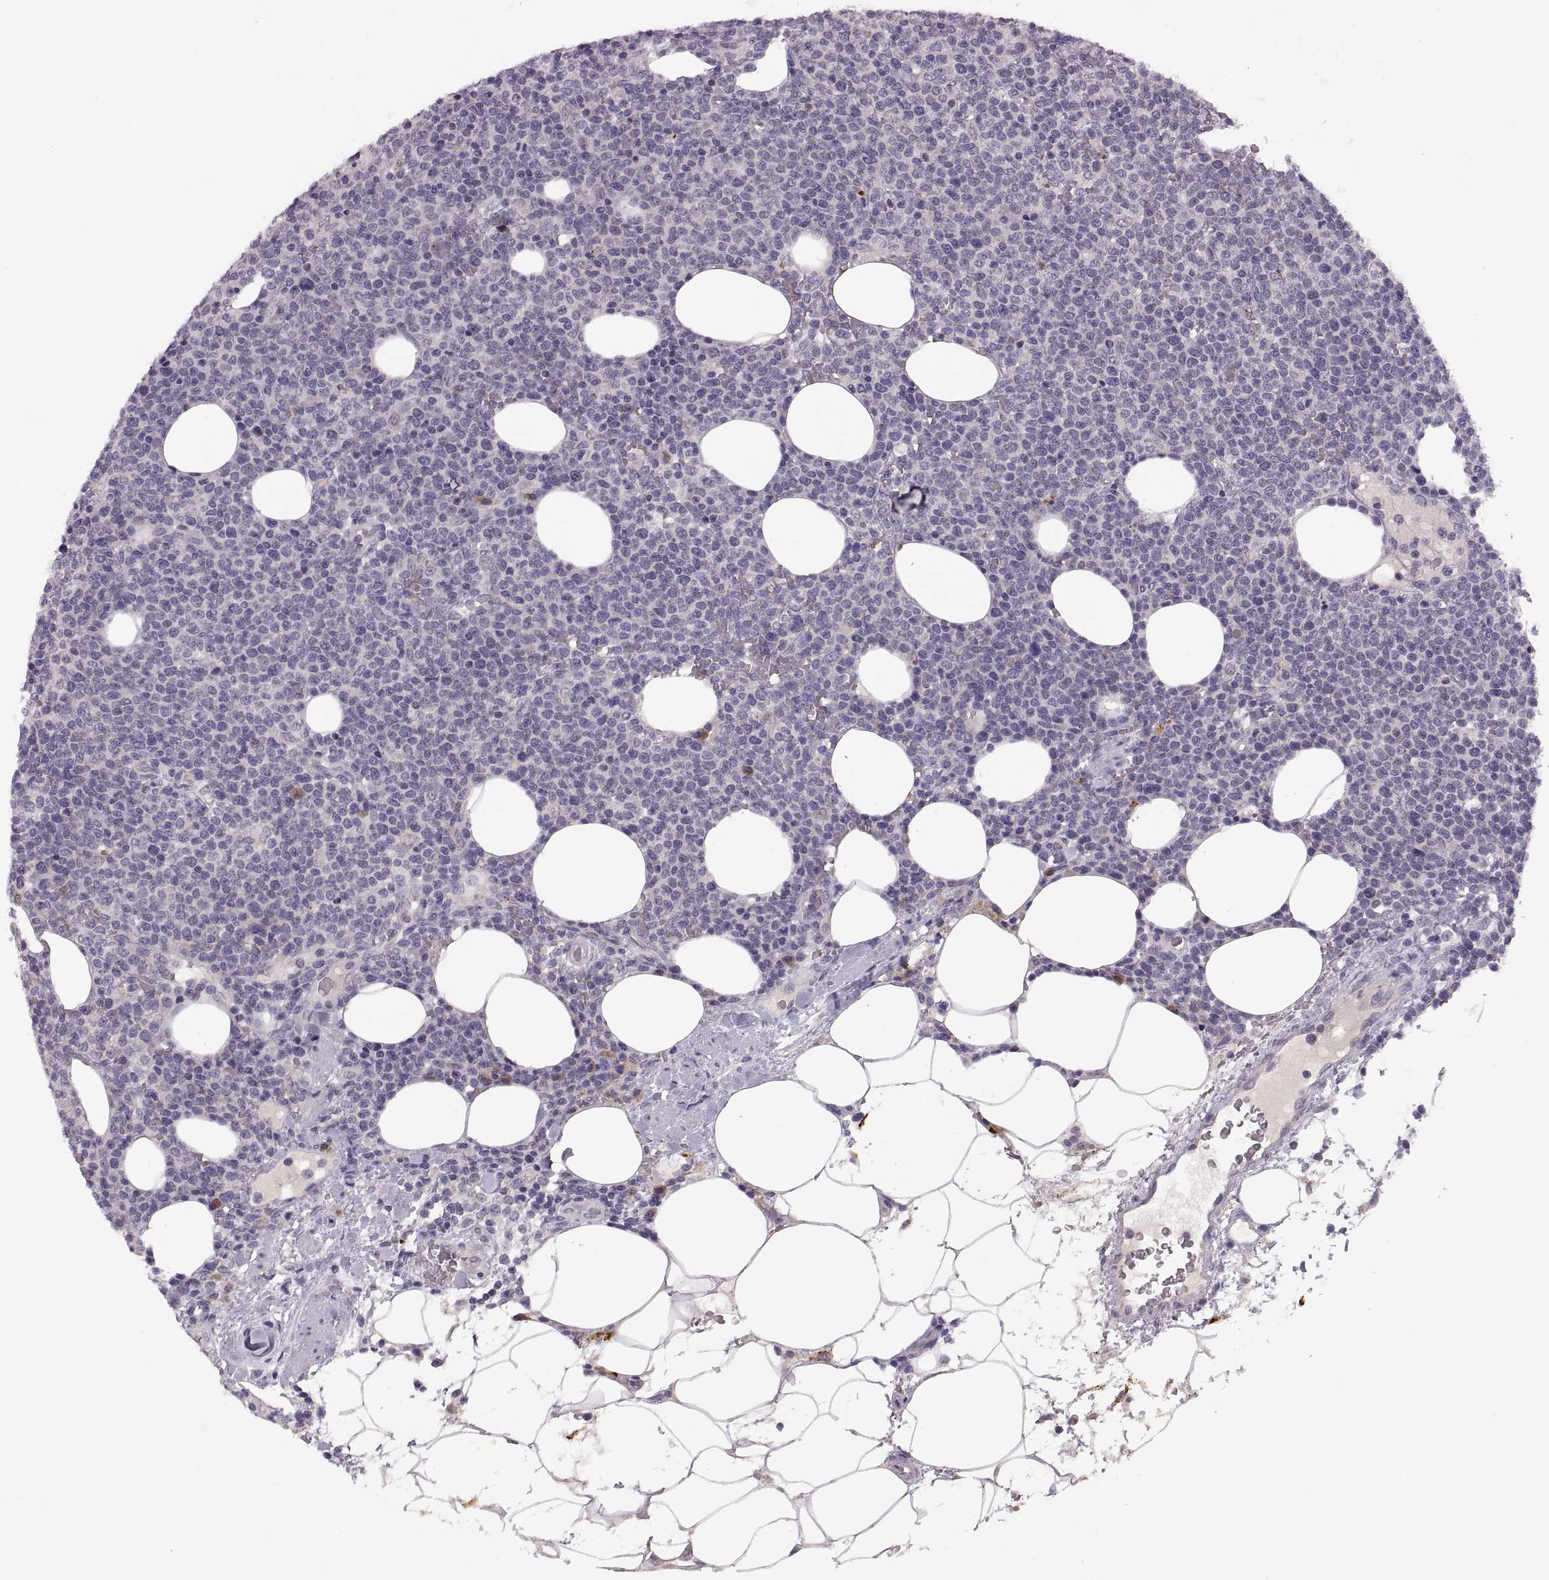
{"staining": {"intensity": "negative", "quantity": "none", "location": "none"}, "tissue": "lymphoma", "cell_type": "Tumor cells", "image_type": "cancer", "snomed": [{"axis": "morphology", "description": "Malignant lymphoma, non-Hodgkin's type, High grade"}, {"axis": "topography", "description": "Lymph node"}], "caption": "The immunohistochemistry (IHC) photomicrograph has no significant staining in tumor cells of lymphoma tissue.", "gene": "ADH6", "patient": {"sex": "male", "age": 61}}